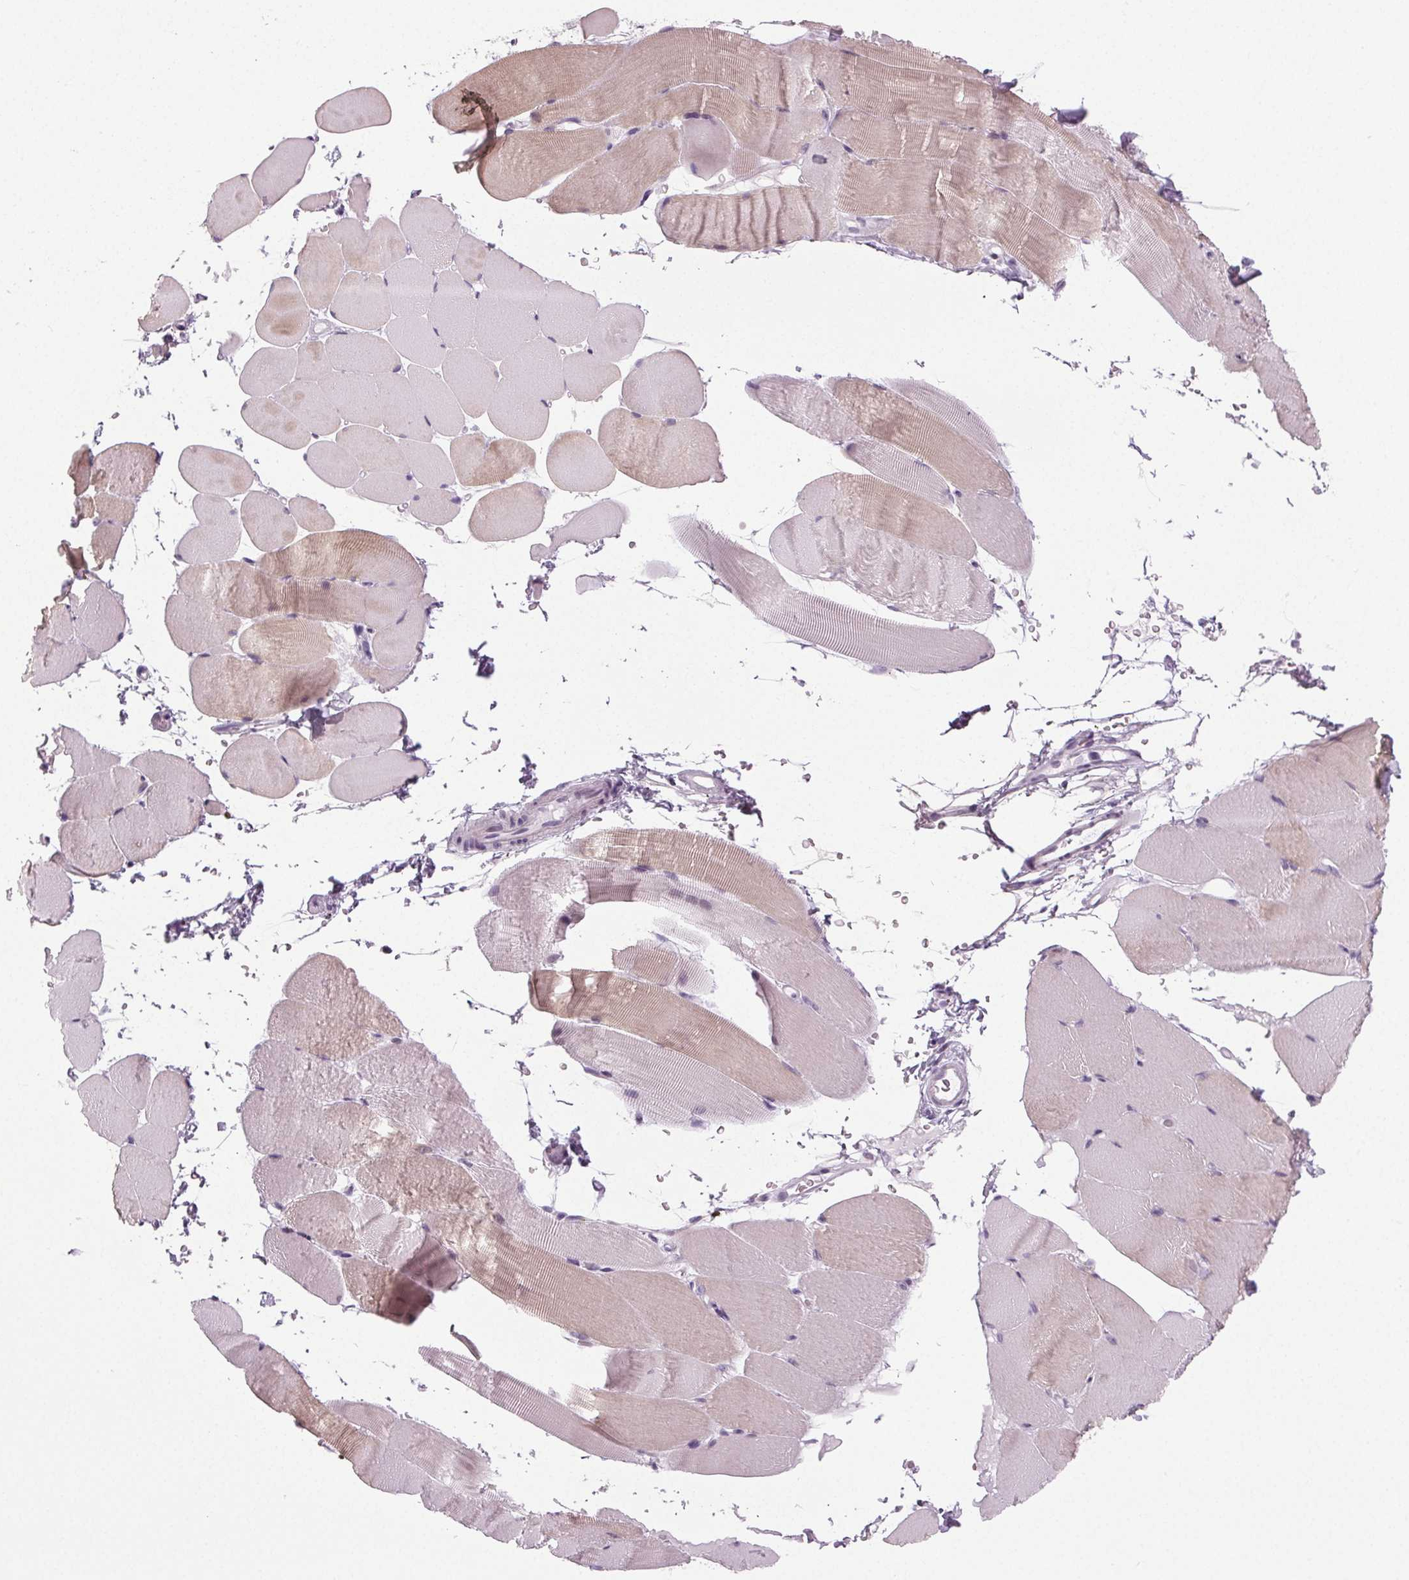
{"staining": {"intensity": "weak", "quantity": "<25%", "location": "cytoplasmic/membranous"}, "tissue": "skeletal muscle", "cell_type": "Myocytes", "image_type": "normal", "snomed": [{"axis": "morphology", "description": "Normal tissue, NOS"}, {"axis": "topography", "description": "Skeletal muscle"}], "caption": "Histopathology image shows no significant protein staining in myocytes of unremarkable skeletal muscle.", "gene": "IGF2BP1", "patient": {"sex": "female", "age": 37}}